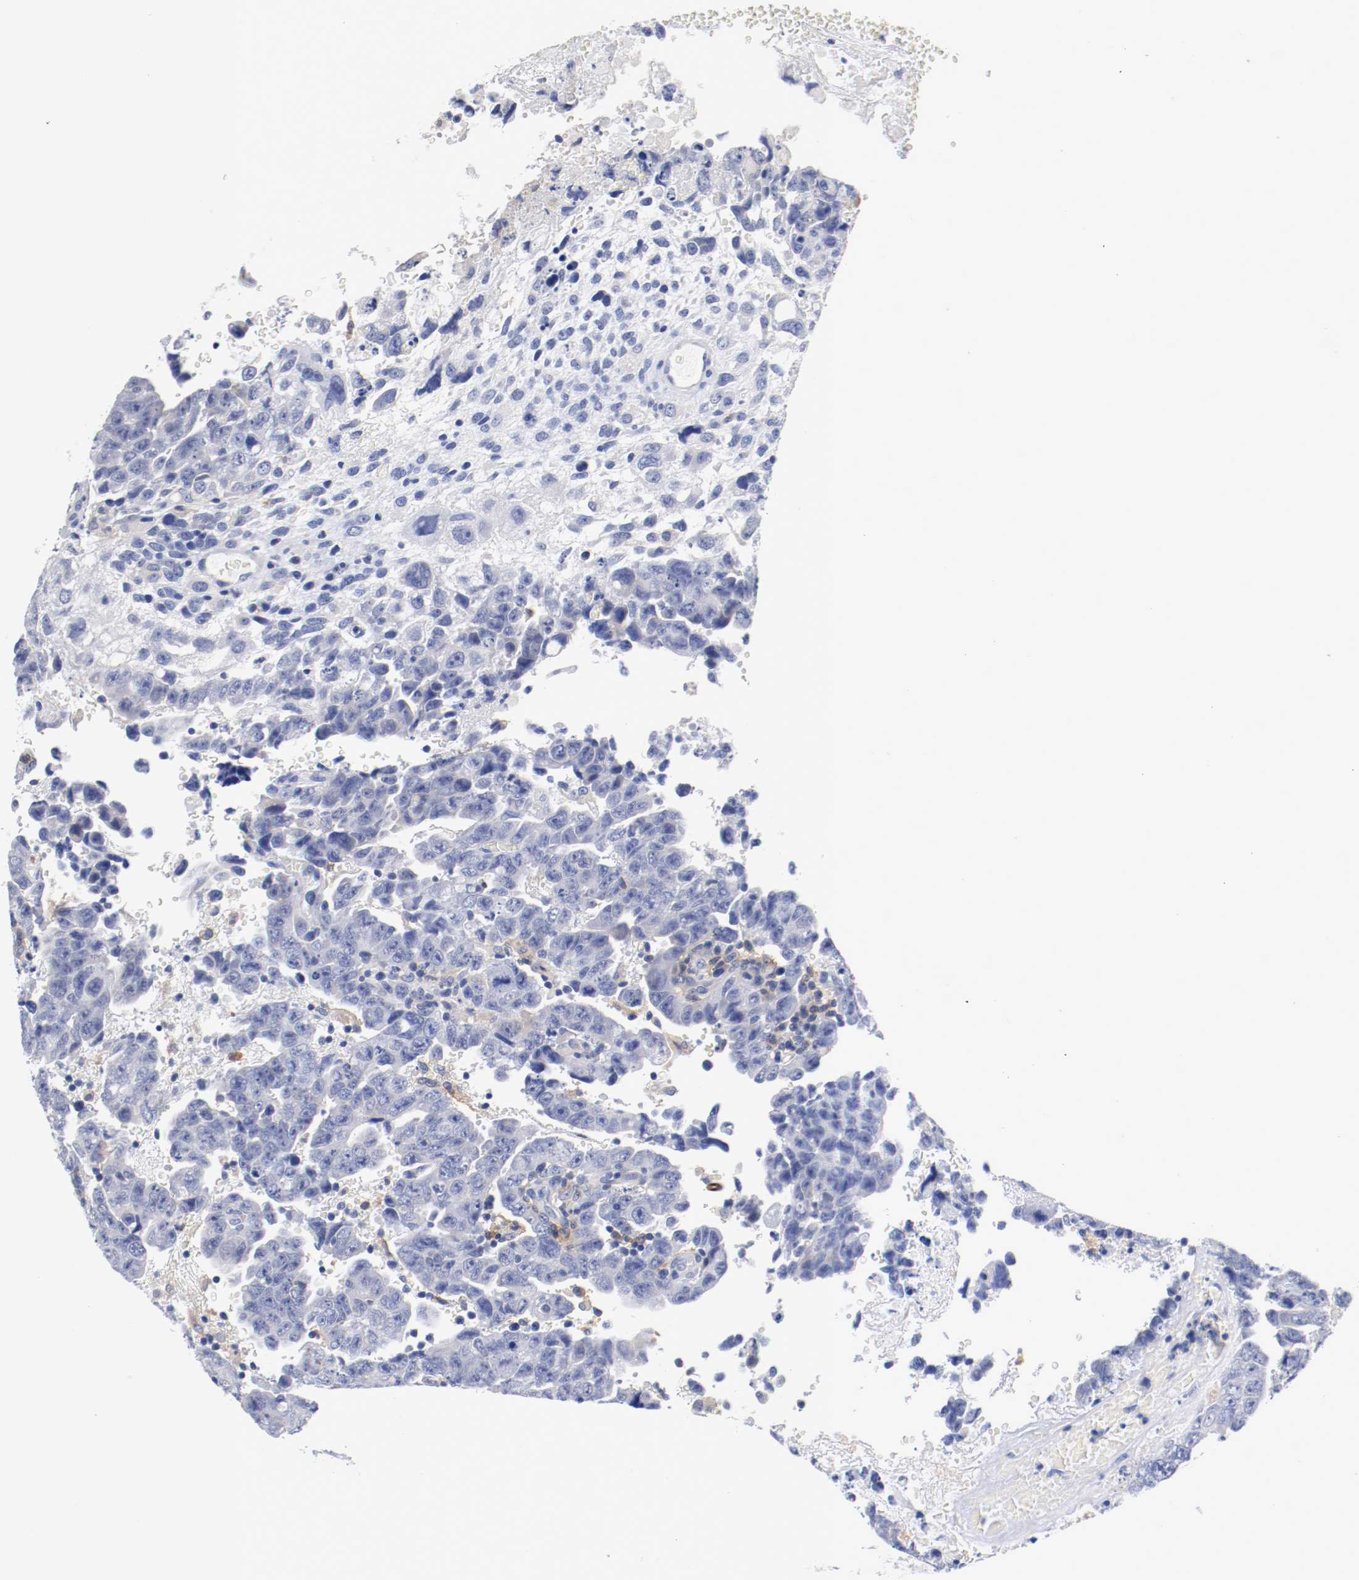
{"staining": {"intensity": "negative", "quantity": "none", "location": "none"}, "tissue": "testis cancer", "cell_type": "Tumor cells", "image_type": "cancer", "snomed": [{"axis": "morphology", "description": "Carcinoma, Embryonal, NOS"}, {"axis": "topography", "description": "Testis"}], "caption": "Human testis embryonal carcinoma stained for a protein using immunohistochemistry reveals no expression in tumor cells.", "gene": "FGFBP1", "patient": {"sex": "male", "age": 28}}